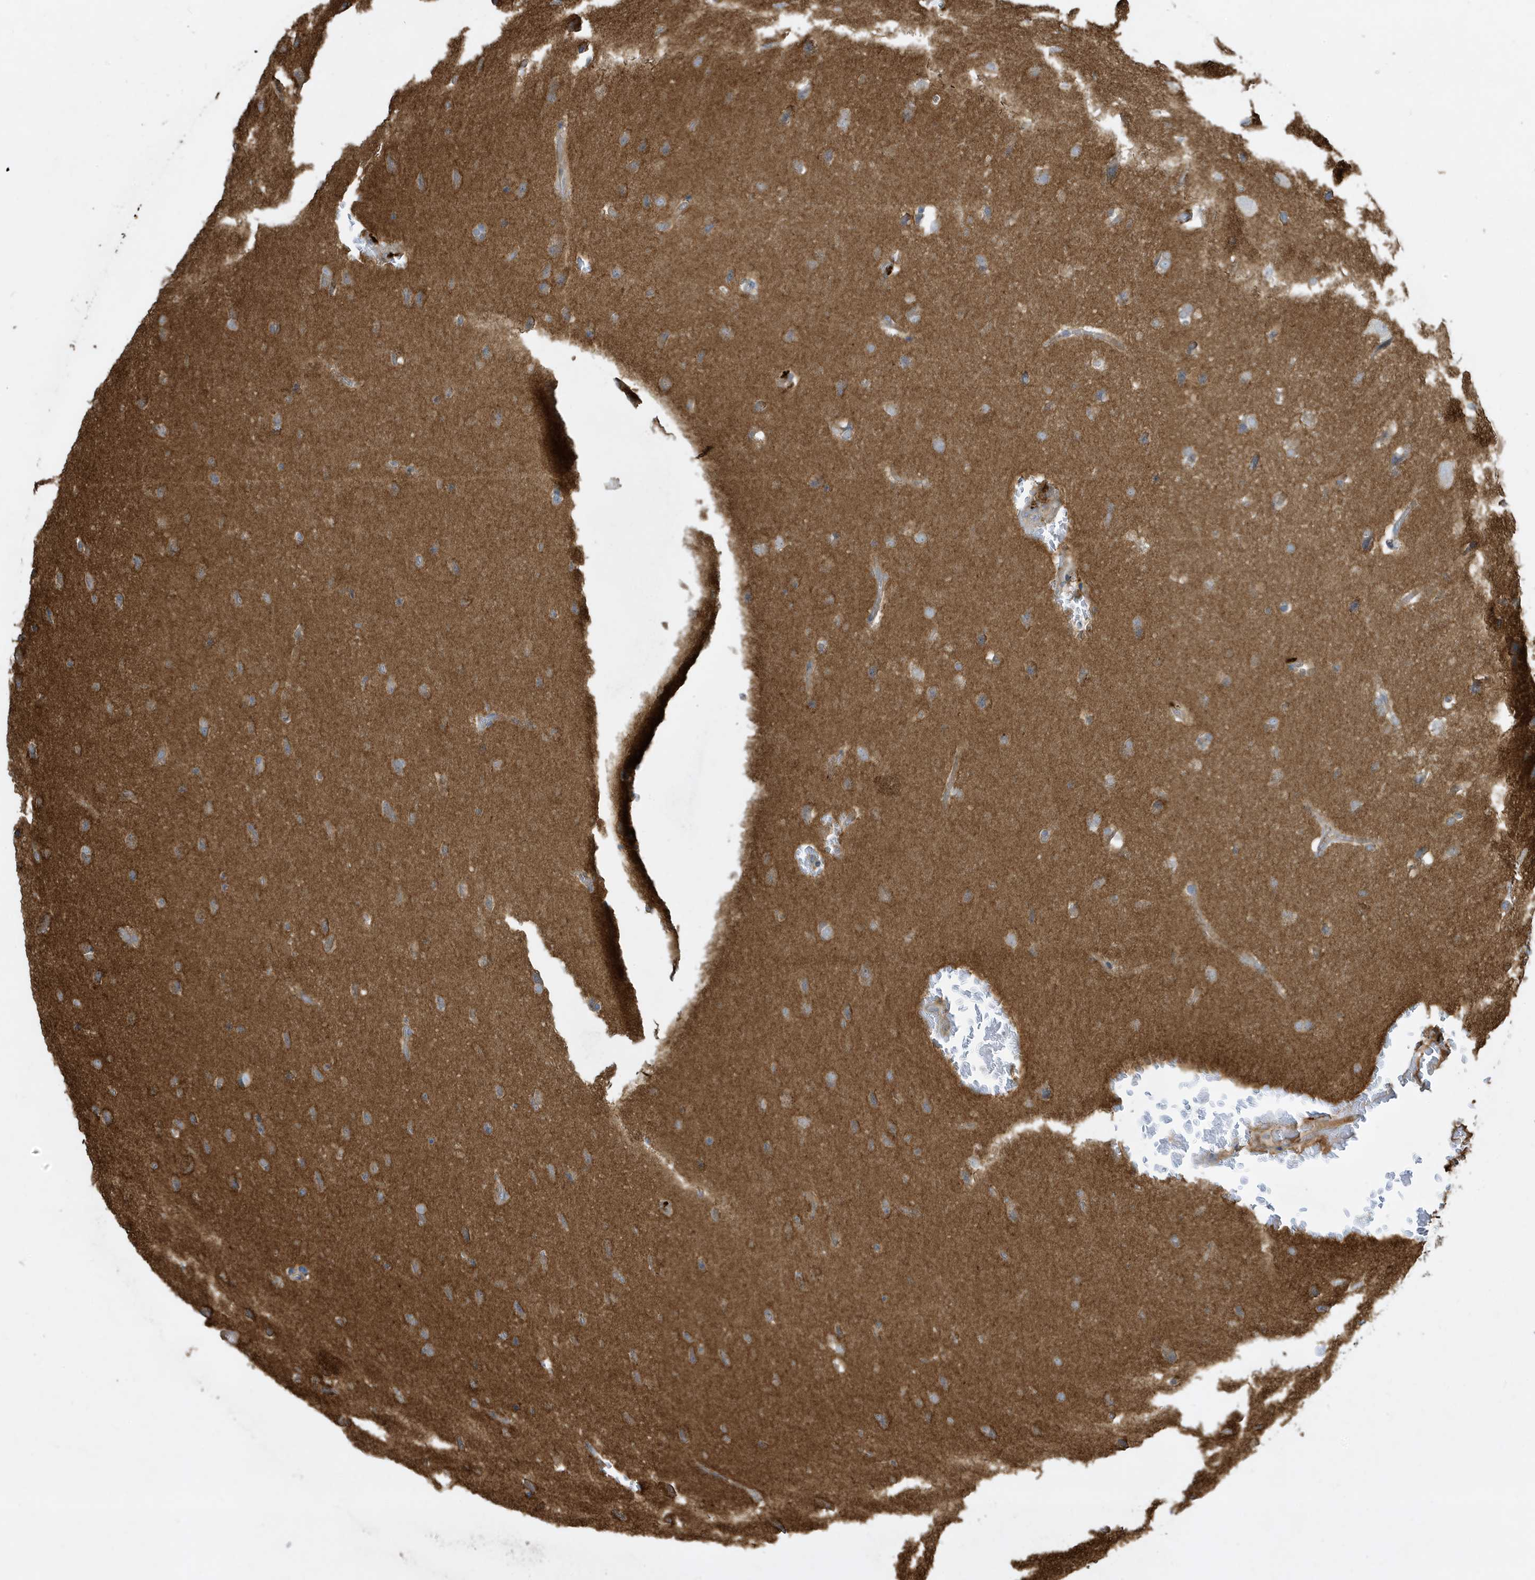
{"staining": {"intensity": "weak", "quantity": "25%-75%", "location": "cytoplasmic/membranous"}, "tissue": "glioma", "cell_type": "Tumor cells", "image_type": "cancer", "snomed": [{"axis": "morphology", "description": "Glioma, malignant, Low grade"}, {"axis": "topography", "description": "Brain"}], "caption": "An IHC image of neoplastic tissue is shown. Protein staining in brown labels weak cytoplasmic/membranous positivity in glioma within tumor cells. The staining is performed using DAB (3,3'-diaminobenzidine) brown chromogen to label protein expression. The nuclei are counter-stained blue using hematoxylin.", "gene": "ABTB1", "patient": {"sex": "female", "age": 37}}